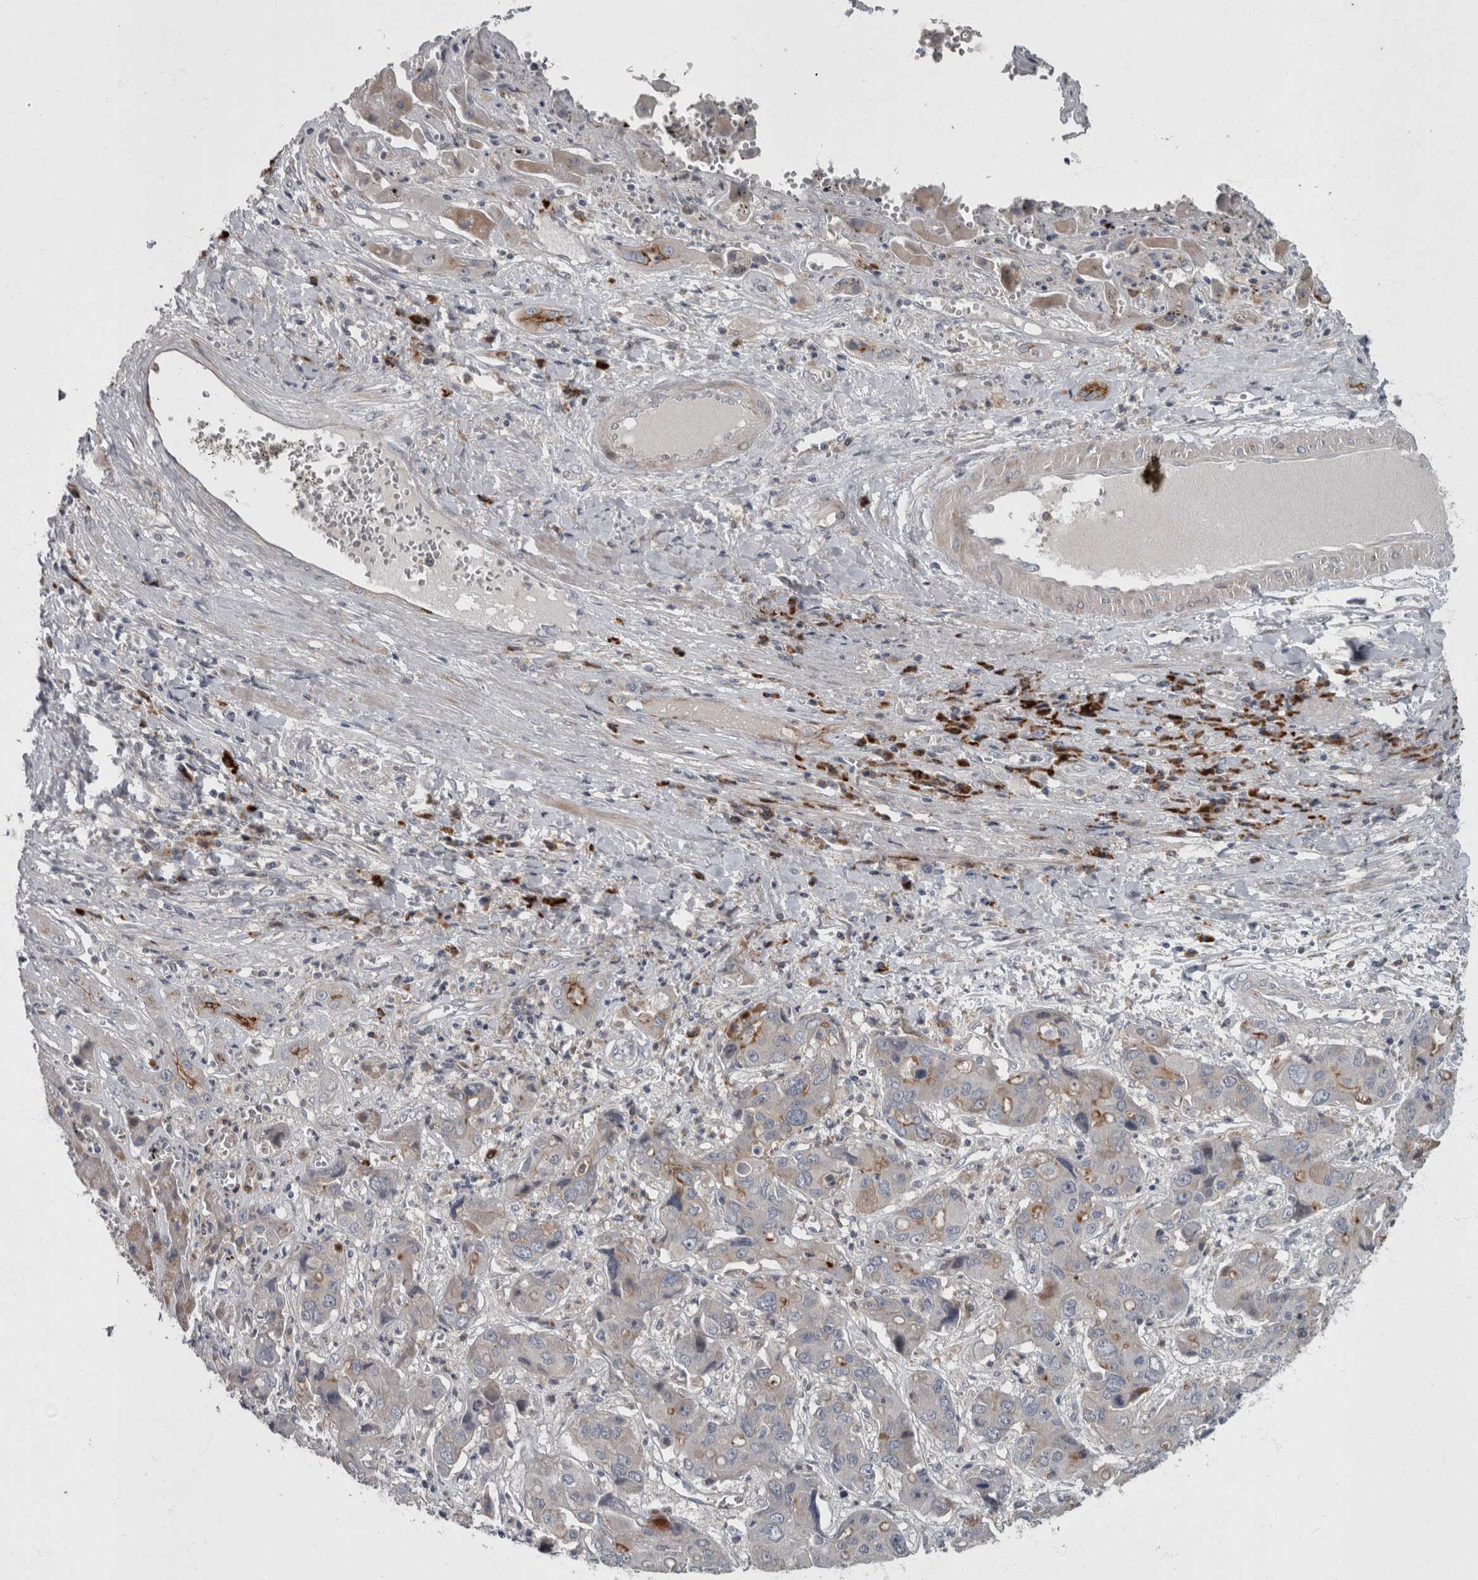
{"staining": {"intensity": "moderate", "quantity": "<25%", "location": "cytoplasmic/membranous"}, "tissue": "liver cancer", "cell_type": "Tumor cells", "image_type": "cancer", "snomed": [{"axis": "morphology", "description": "Cholangiocarcinoma"}, {"axis": "topography", "description": "Liver"}], "caption": "DAB immunohistochemical staining of human liver cancer (cholangiocarcinoma) displays moderate cytoplasmic/membranous protein staining in about <25% of tumor cells.", "gene": "CDC42BPG", "patient": {"sex": "male", "age": 67}}